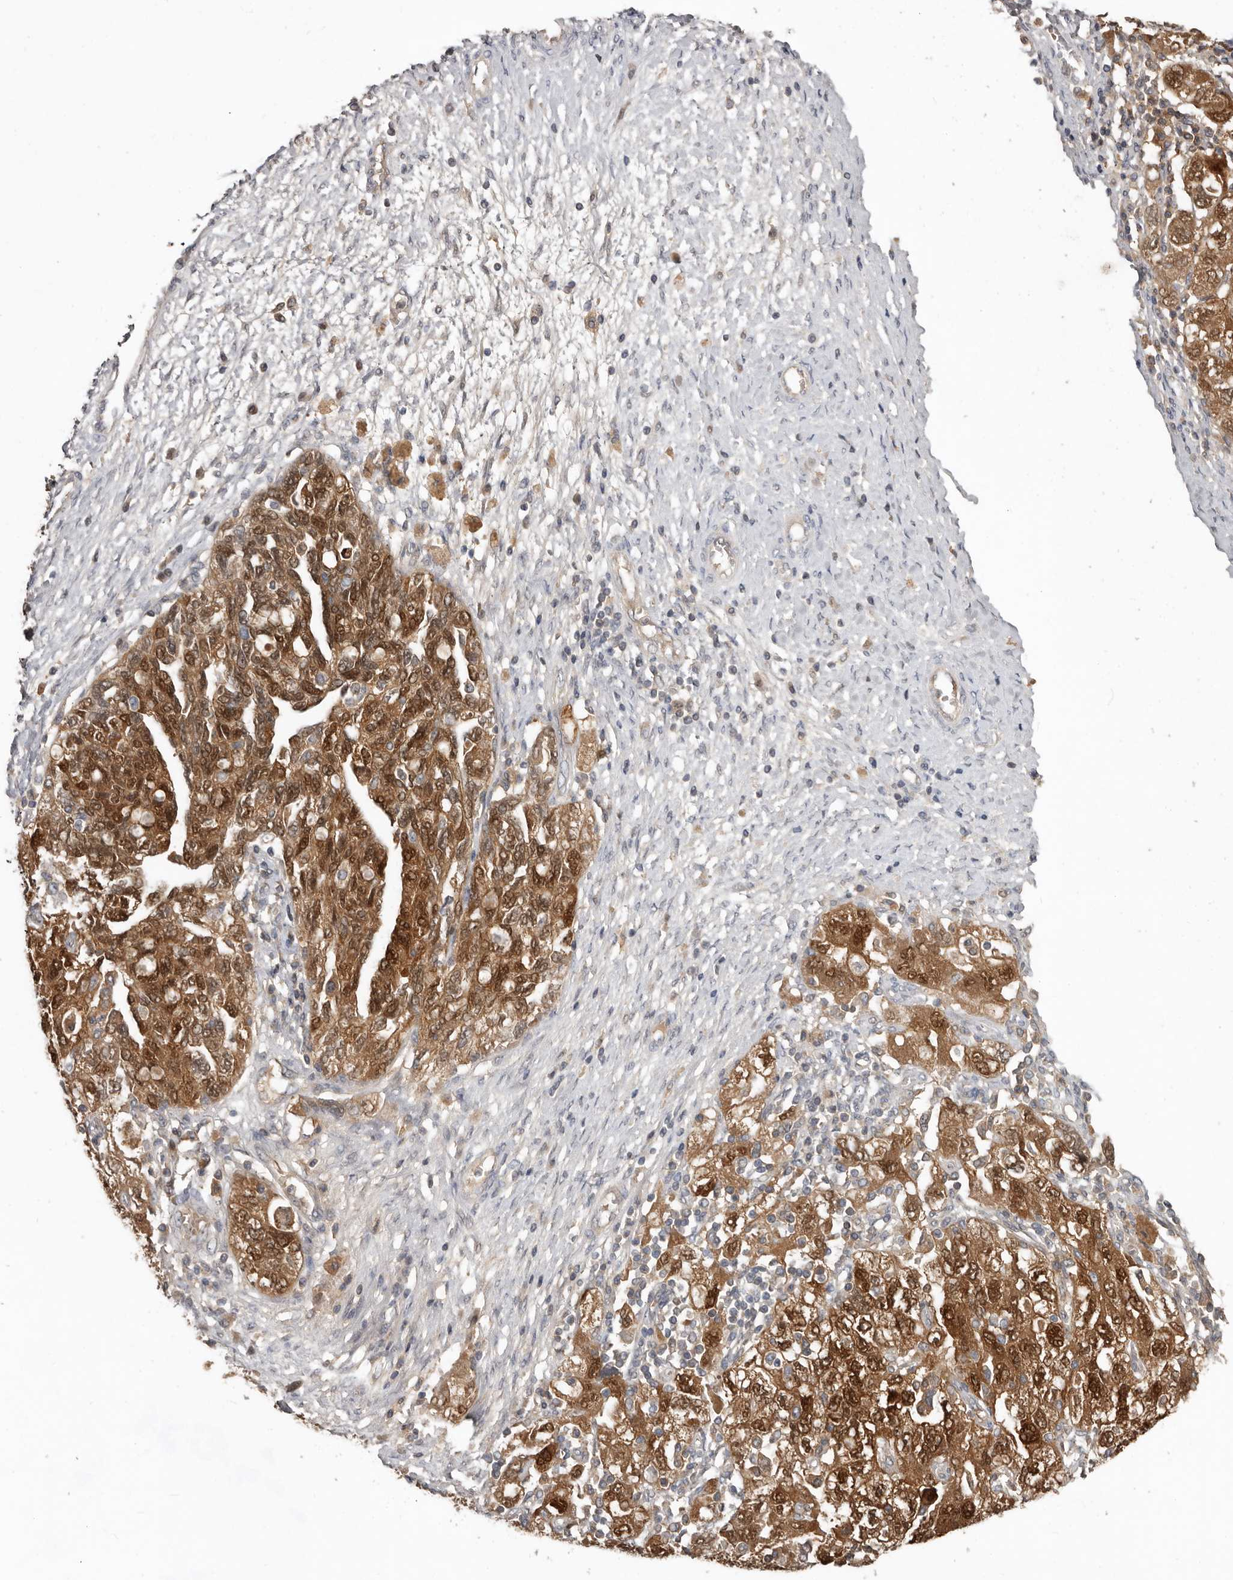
{"staining": {"intensity": "moderate", "quantity": ">75%", "location": "cytoplasmic/membranous,nuclear"}, "tissue": "ovarian cancer", "cell_type": "Tumor cells", "image_type": "cancer", "snomed": [{"axis": "morphology", "description": "Carcinoma, NOS"}, {"axis": "morphology", "description": "Cystadenocarcinoma, serous, NOS"}, {"axis": "topography", "description": "Ovary"}], "caption": "Ovarian carcinoma stained with IHC displays moderate cytoplasmic/membranous and nuclear expression in about >75% of tumor cells. (Stains: DAB (3,3'-diaminobenzidine) in brown, nuclei in blue, Microscopy: brightfield microscopy at high magnification).", "gene": "RBKS", "patient": {"sex": "female", "age": 69}}